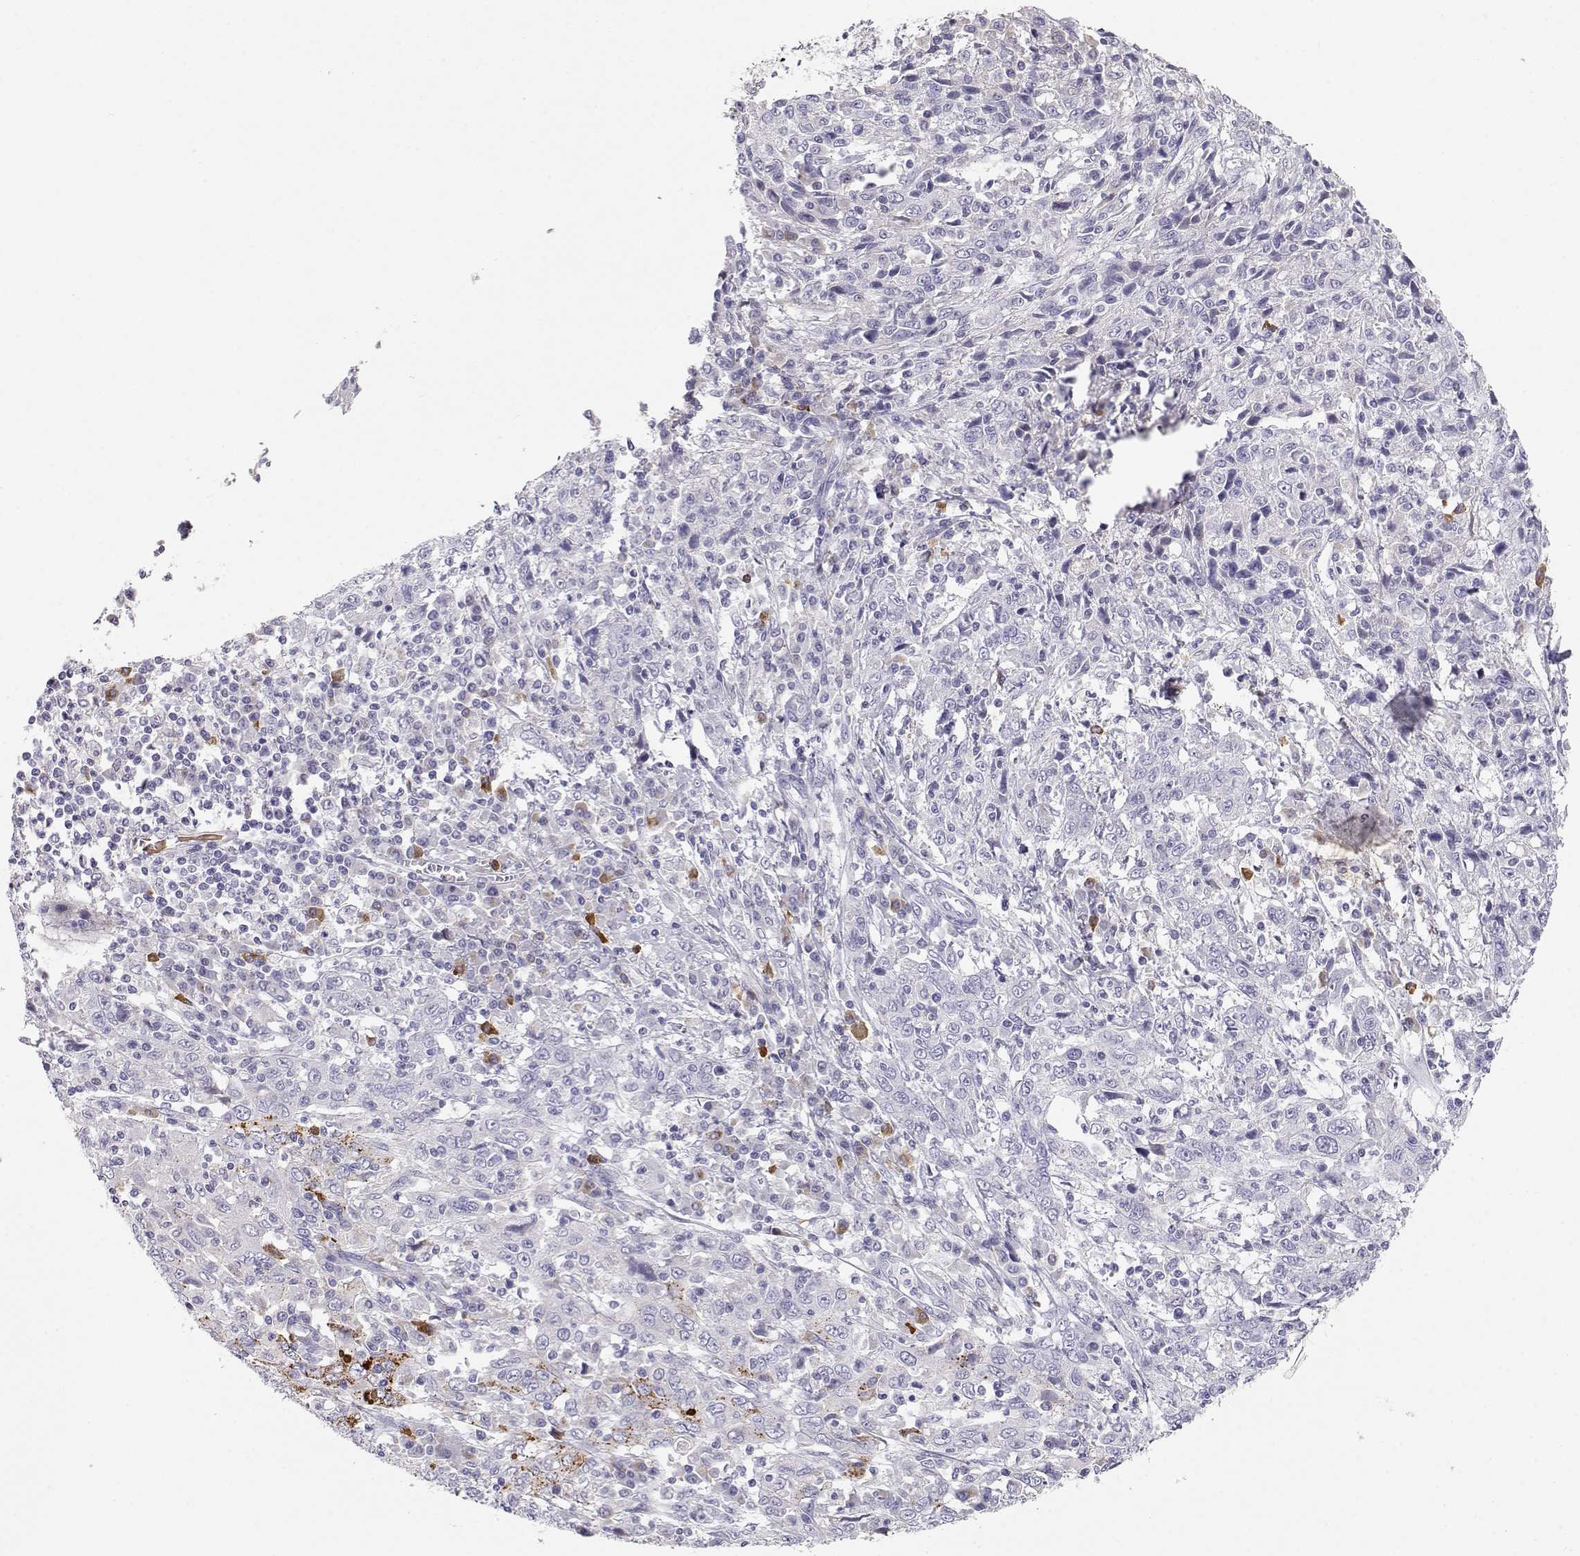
{"staining": {"intensity": "negative", "quantity": "none", "location": "none"}, "tissue": "cervical cancer", "cell_type": "Tumor cells", "image_type": "cancer", "snomed": [{"axis": "morphology", "description": "Squamous cell carcinoma, NOS"}, {"axis": "topography", "description": "Cervix"}], "caption": "High magnification brightfield microscopy of cervical squamous cell carcinoma stained with DAB (brown) and counterstained with hematoxylin (blue): tumor cells show no significant positivity.", "gene": "CDHR1", "patient": {"sex": "female", "age": 46}}